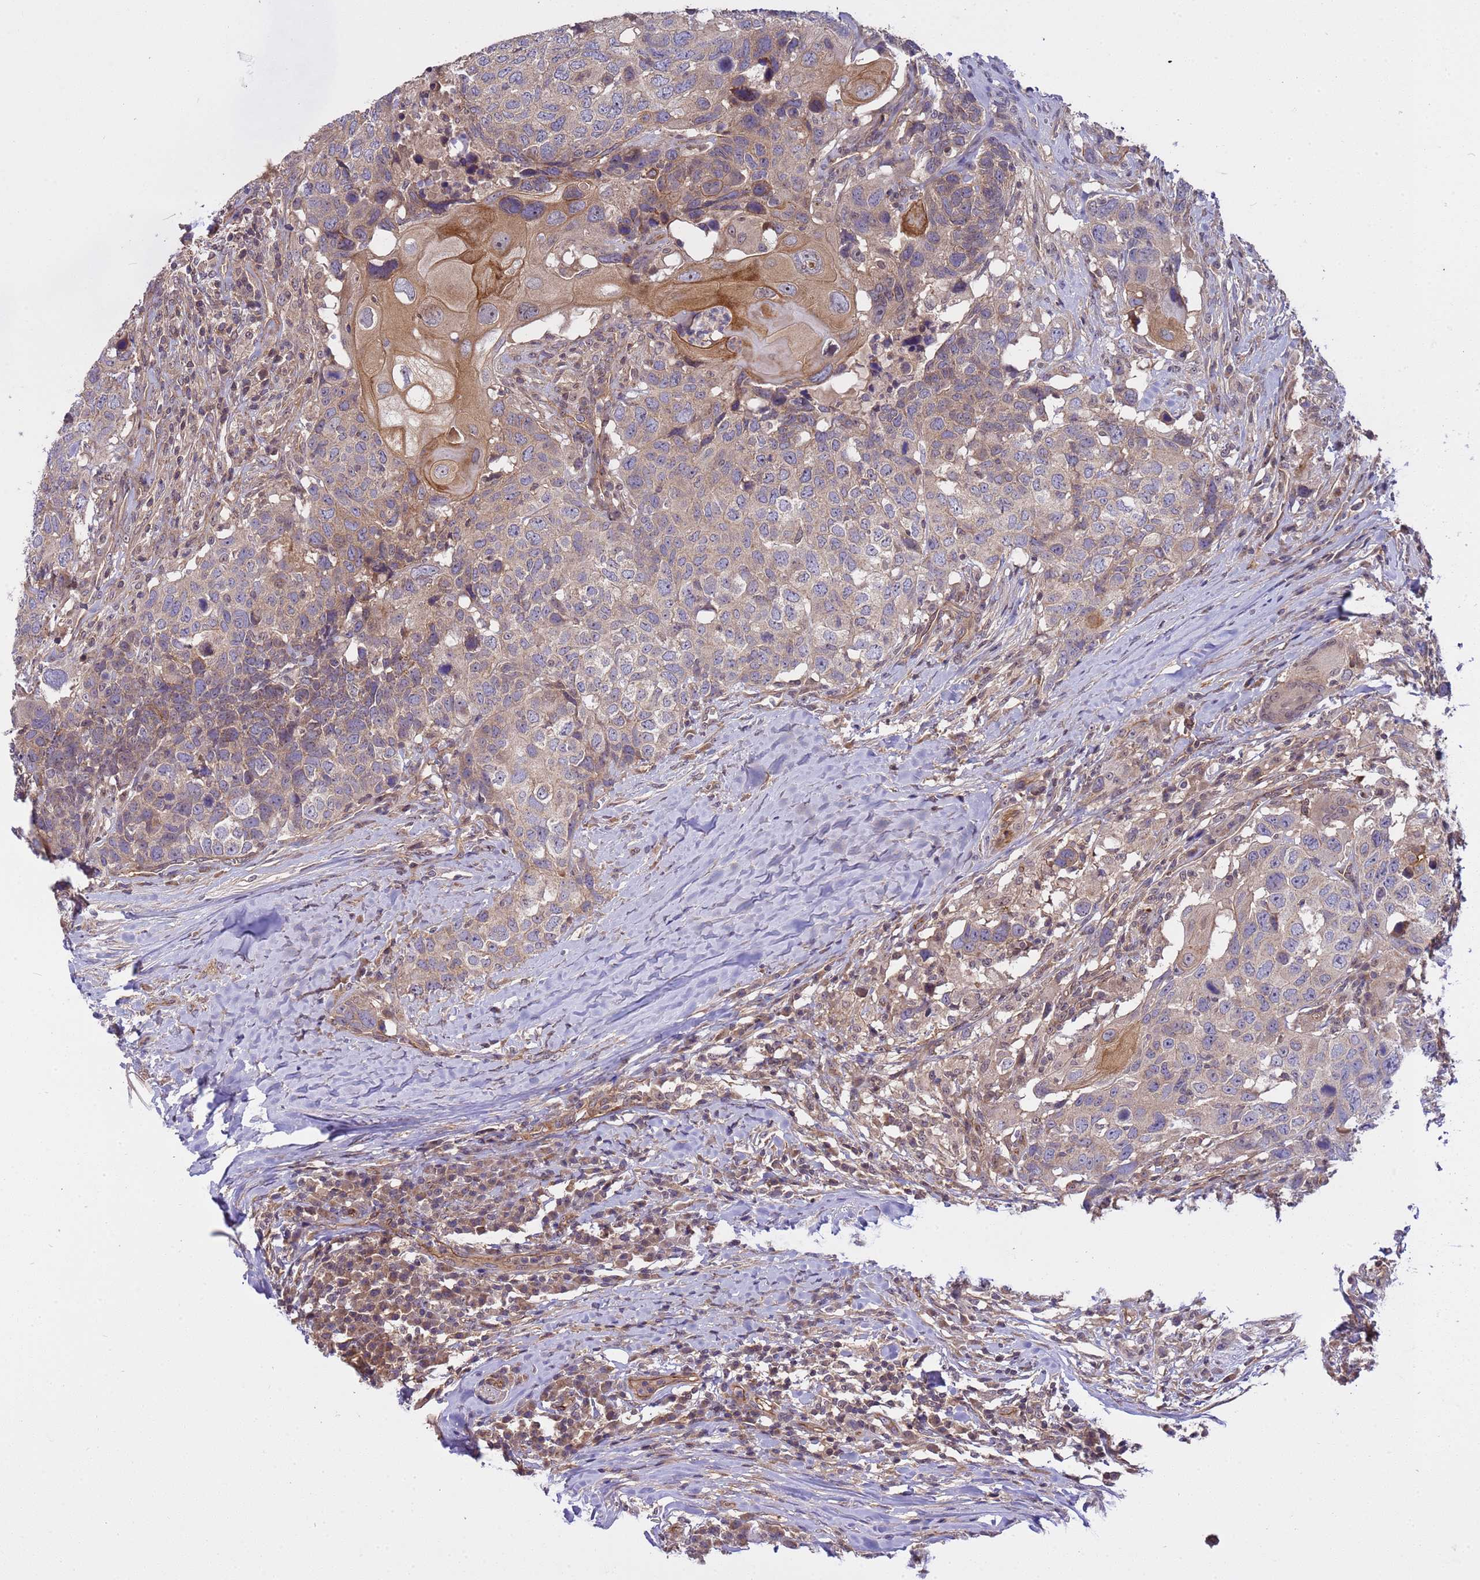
{"staining": {"intensity": "moderate", "quantity": "<25%", "location": "cytoplasmic/membranous"}, "tissue": "head and neck cancer", "cell_type": "Tumor cells", "image_type": "cancer", "snomed": [{"axis": "morphology", "description": "Normal tissue, NOS"}, {"axis": "morphology", "description": "Squamous cell carcinoma, NOS"}, {"axis": "topography", "description": "Skeletal muscle"}, {"axis": "topography", "description": "Vascular tissue"}, {"axis": "topography", "description": "Peripheral nerve tissue"}, {"axis": "topography", "description": "Head-Neck"}], "caption": "A high-resolution micrograph shows immunohistochemistry (IHC) staining of head and neck cancer, which displays moderate cytoplasmic/membranous staining in approximately <25% of tumor cells. (DAB (3,3'-diaminobenzidine) = brown stain, brightfield microscopy at high magnification).", "gene": "SMCO3", "patient": {"sex": "male", "age": 66}}